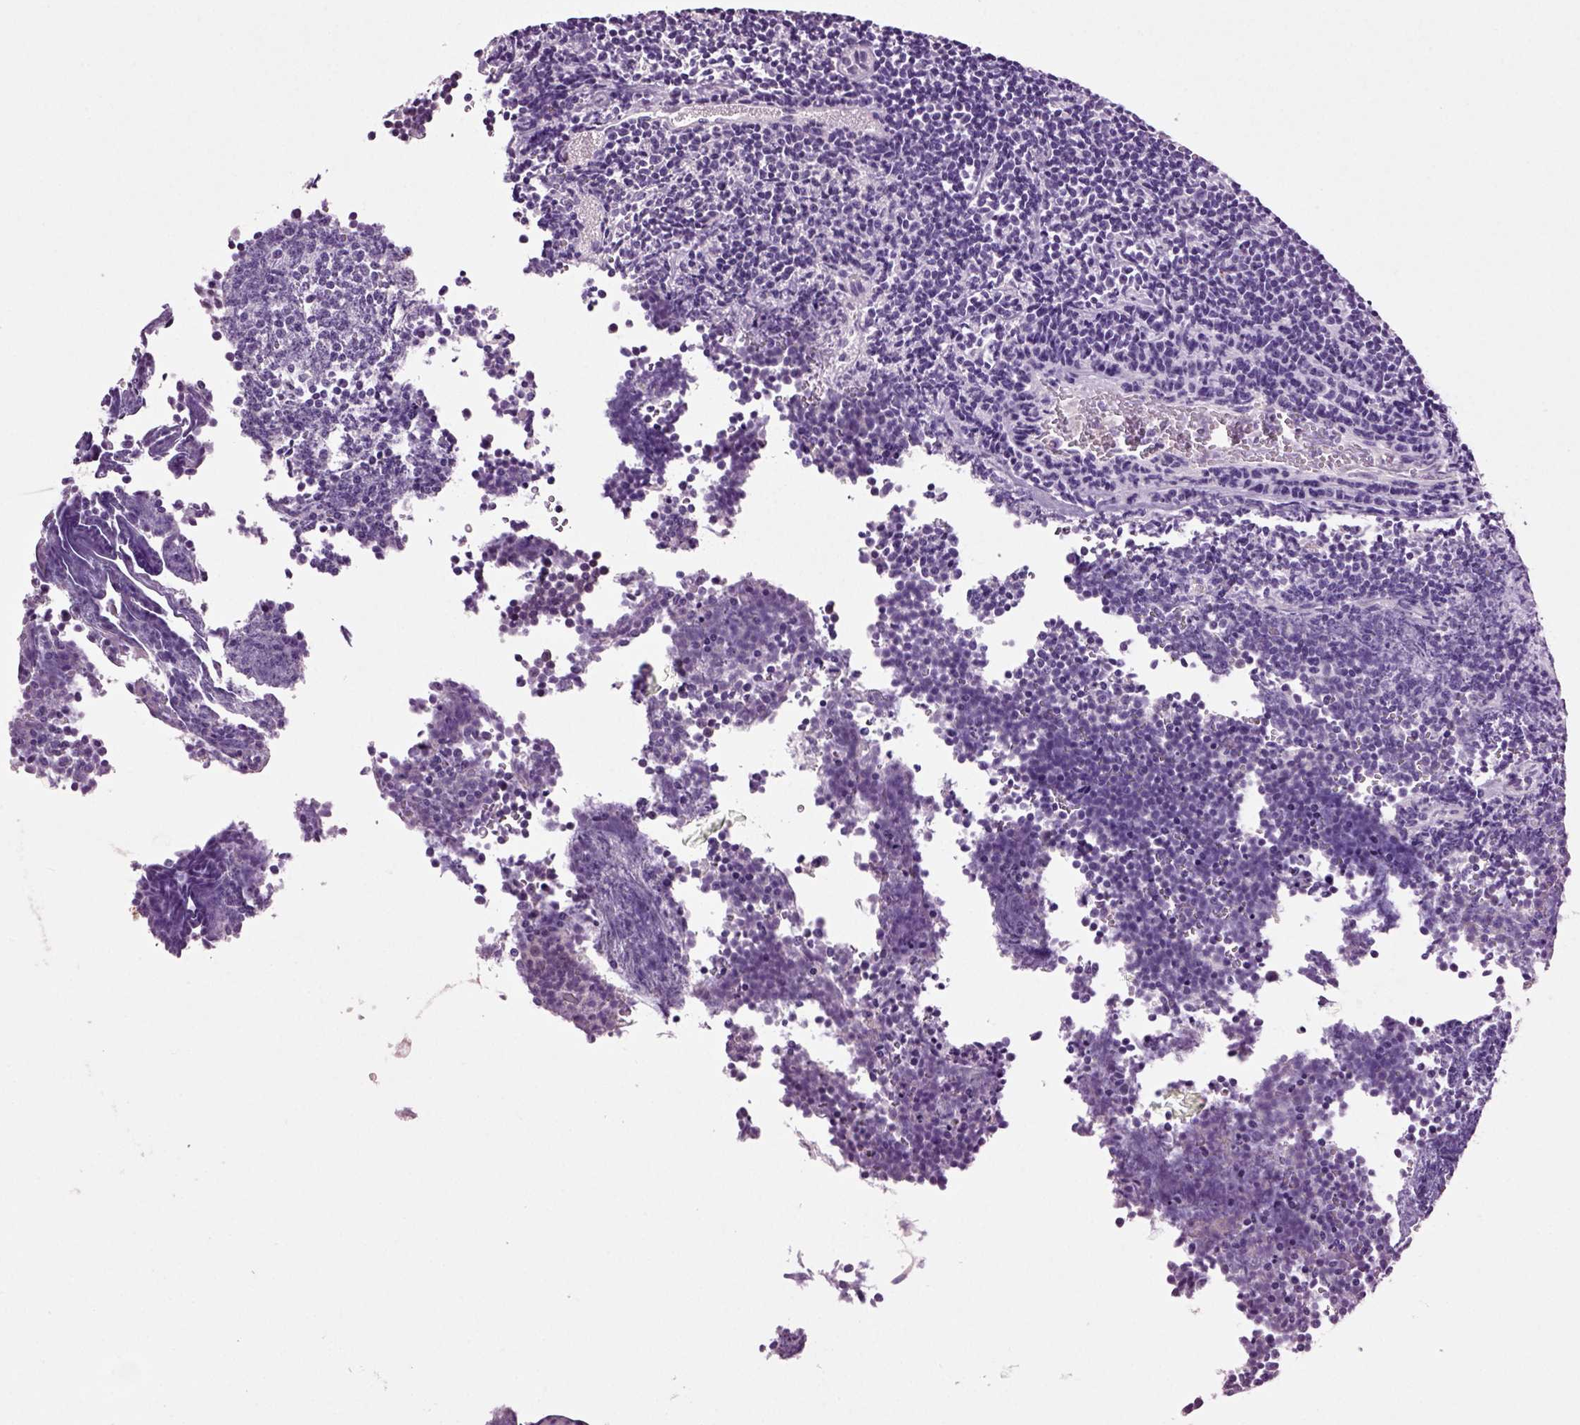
{"staining": {"intensity": "negative", "quantity": "none", "location": "none"}, "tissue": "lymphoma", "cell_type": "Tumor cells", "image_type": "cancer", "snomed": [{"axis": "morphology", "description": "Malignant lymphoma, non-Hodgkin's type, Low grade"}, {"axis": "topography", "description": "Brain"}], "caption": "The photomicrograph demonstrates no significant expression in tumor cells of lymphoma.", "gene": "SLC17A6", "patient": {"sex": "female", "age": 66}}